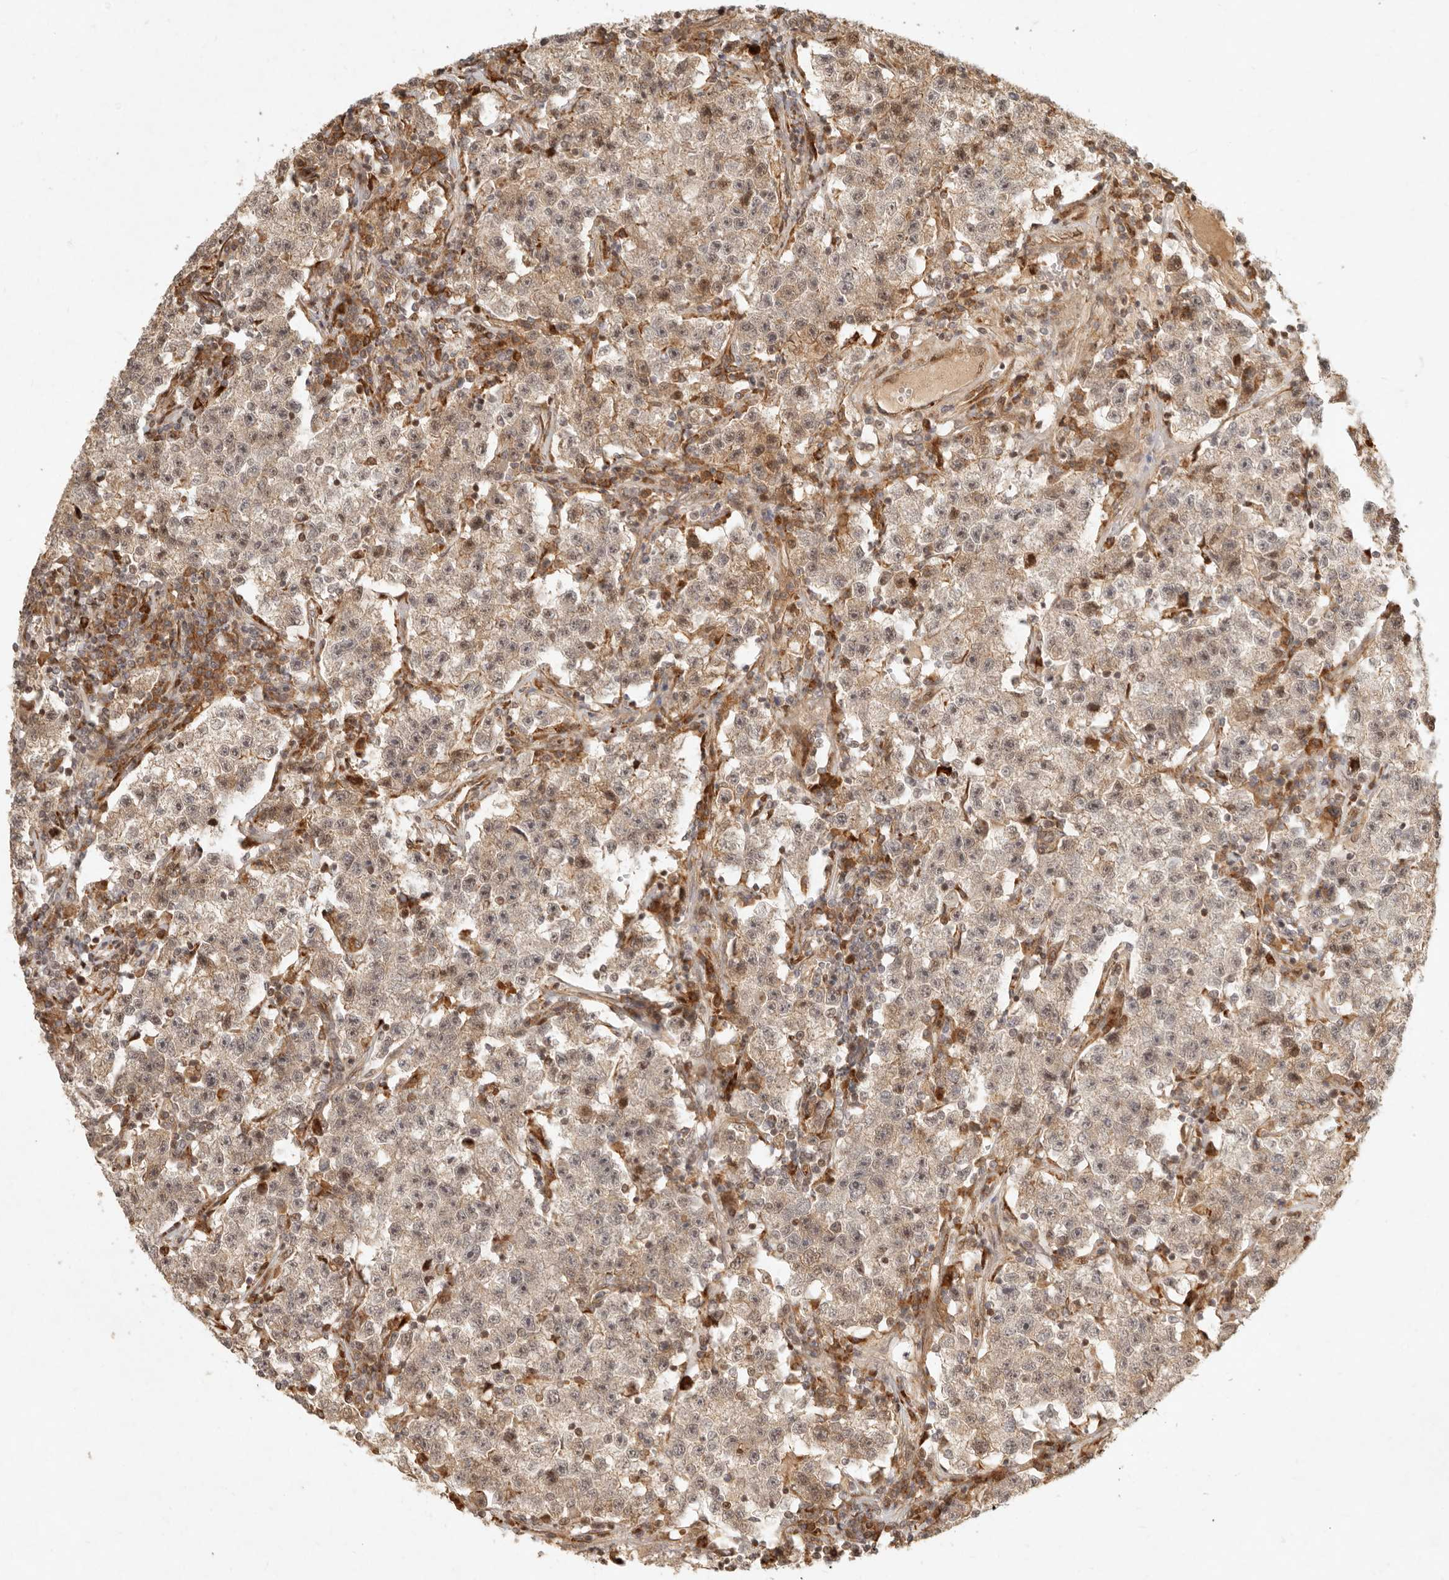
{"staining": {"intensity": "weak", "quantity": ">75%", "location": "cytoplasmic/membranous"}, "tissue": "testis cancer", "cell_type": "Tumor cells", "image_type": "cancer", "snomed": [{"axis": "morphology", "description": "Seminoma, NOS"}, {"axis": "topography", "description": "Testis"}], "caption": "Immunohistochemistry (IHC) photomicrograph of testis seminoma stained for a protein (brown), which reveals low levels of weak cytoplasmic/membranous expression in about >75% of tumor cells.", "gene": "KLHL38", "patient": {"sex": "male", "age": 22}}